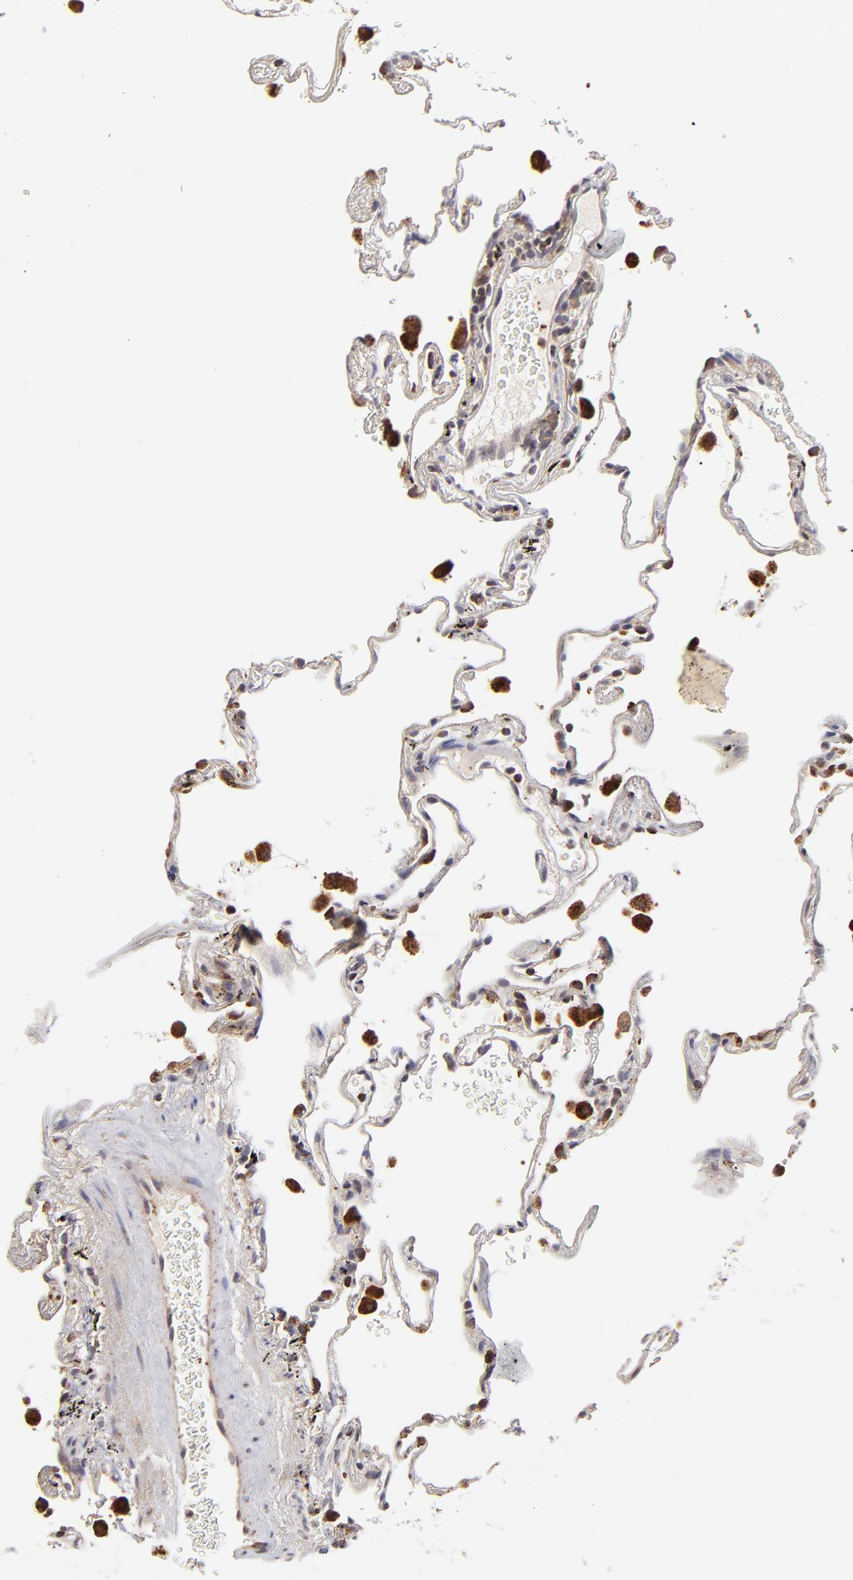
{"staining": {"intensity": "negative", "quantity": "none", "location": "none"}, "tissue": "lung", "cell_type": "Alveolar cells", "image_type": "normal", "snomed": [{"axis": "morphology", "description": "Normal tissue, NOS"}, {"axis": "morphology", "description": "Inflammation, NOS"}, {"axis": "topography", "description": "Lung"}], "caption": "The image displays no significant staining in alveolar cells of lung.", "gene": "MAP2K7", "patient": {"sex": "male", "age": 69}}